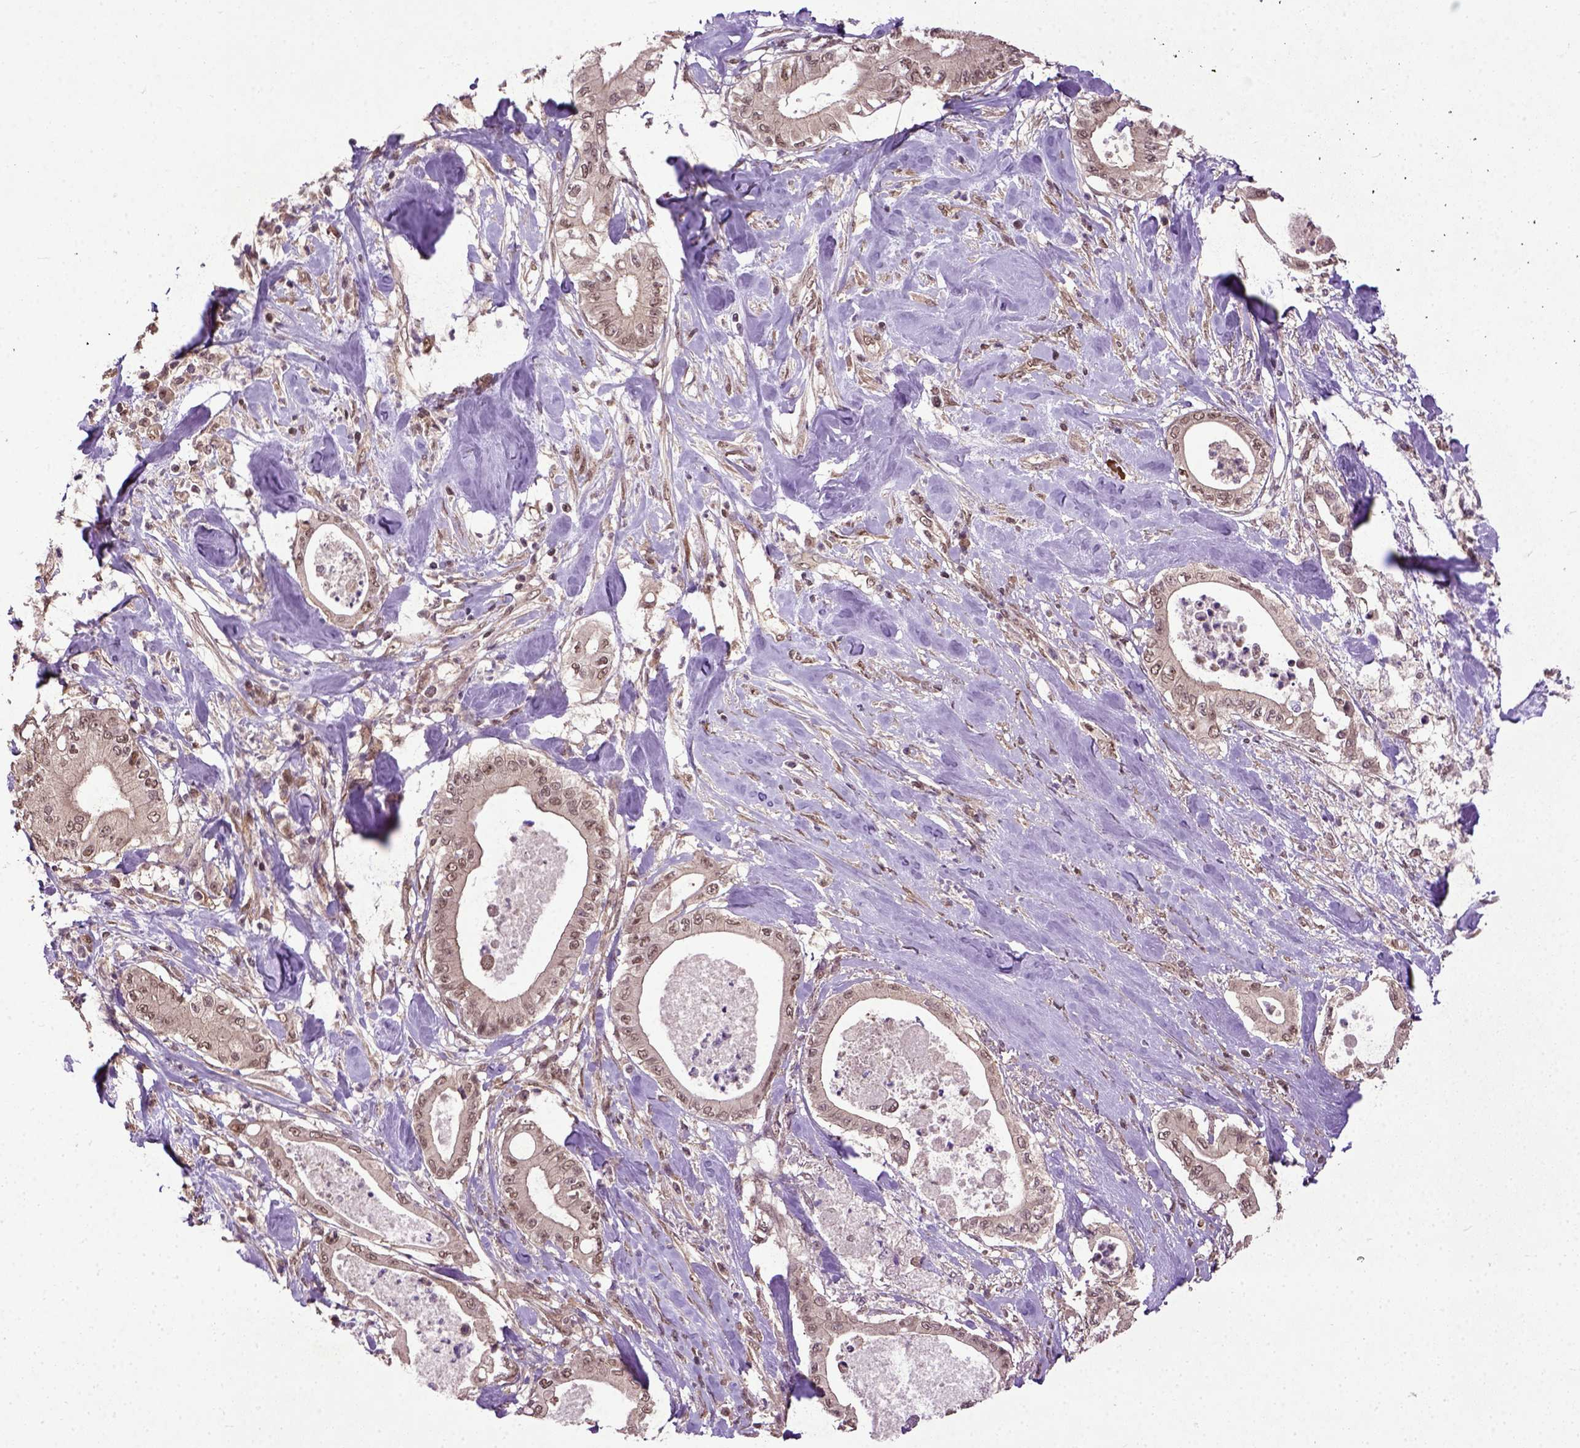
{"staining": {"intensity": "moderate", "quantity": ">75%", "location": "nuclear"}, "tissue": "pancreatic cancer", "cell_type": "Tumor cells", "image_type": "cancer", "snomed": [{"axis": "morphology", "description": "Adenocarcinoma, NOS"}, {"axis": "topography", "description": "Pancreas"}], "caption": "Adenocarcinoma (pancreatic) stained with a protein marker reveals moderate staining in tumor cells.", "gene": "UBA3", "patient": {"sex": "male", "age": 71}}